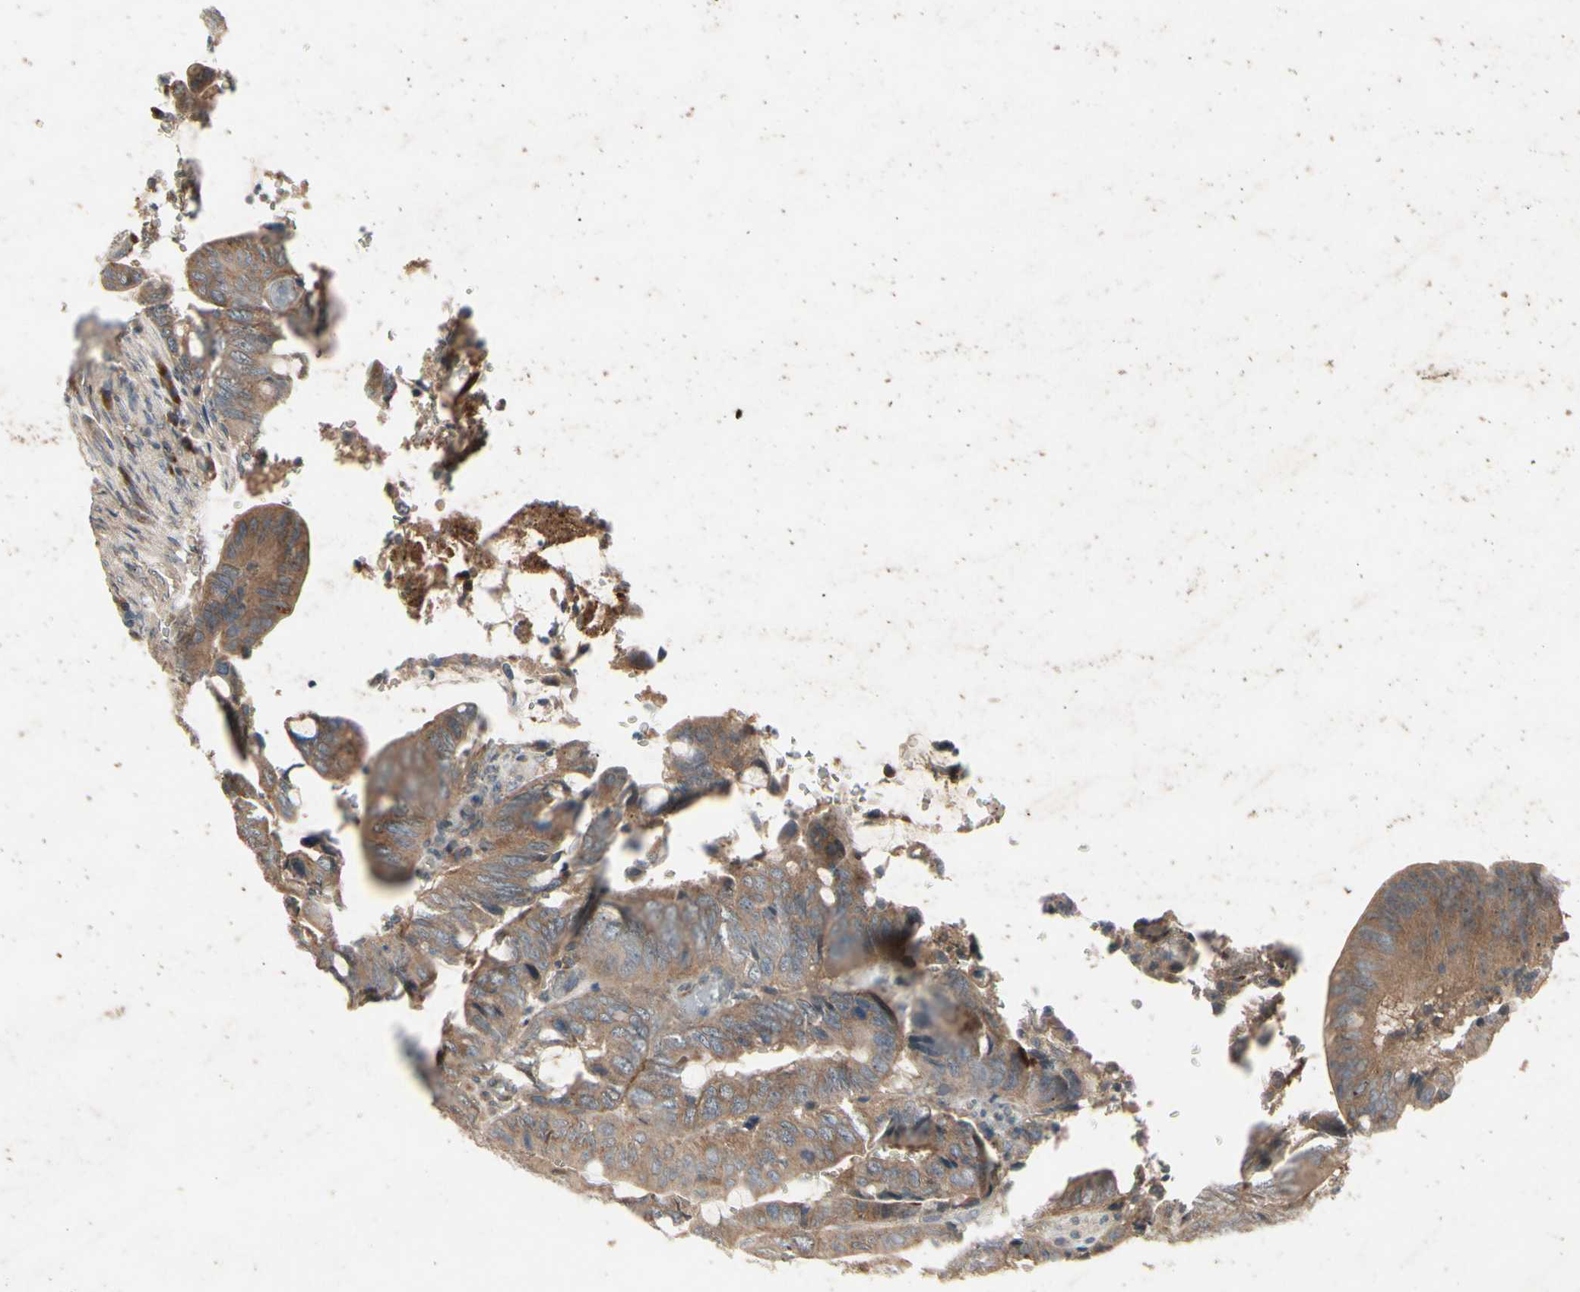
{"staining": {"intensity": "moderate", "quantity": ">75%", "location": "cytoplasmic/membranous"}, "tissue": "colorectal cancer", "cell_type": "Tumor cells", "image_type": "cancer", "snomed": [{"axis": "morphology", "description": "Normal tissue, NOS"}, {"axis": "morphology", "description": "Adenocarcinoma, NOS"}, {"axis": "topography", "description": "Rectum"}, {"axis": "topography", "description": "Peripheral nerve tissue"}], "caption": "High-power microscopy captured an immunohistochemistry (IHC) micrograph of colorectal cancer (adenocarcinoma), revealing moderate cytoplasmic/membranous staining in about >75% of tumor cells.", "gene": "NSF", "patient": {"sex": "male", "age": 92}}